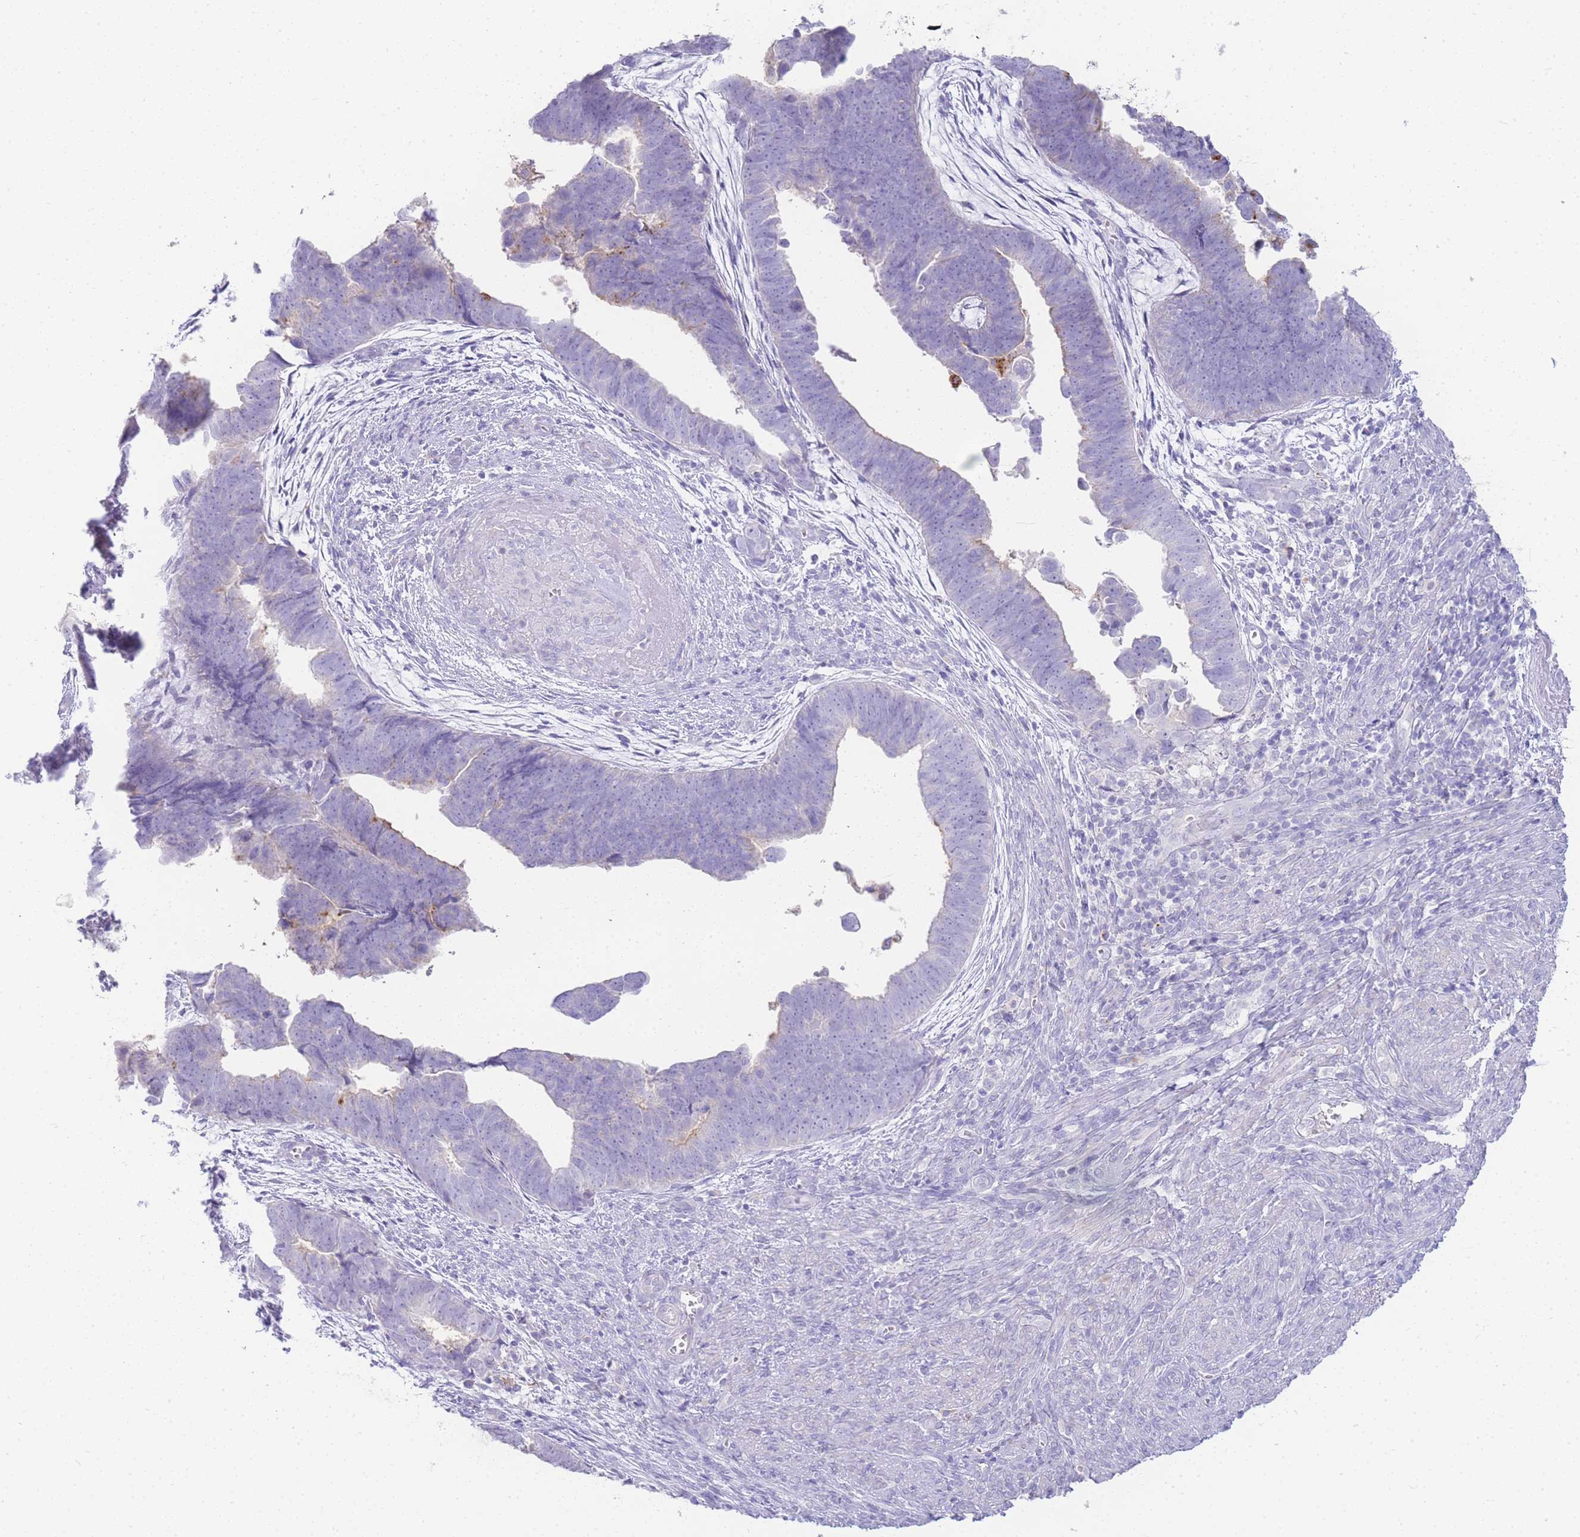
{"staining": {"intensity": "negative", "quantity": "none", "location": "none"}, "tissue": "endometrial cancer", "cell_type": "Tumor cells", "image_type": "cancer", "snomed": [{"axis": "morphology", "description": "Adenocarcinoma, NOS"}, {"axis": "topography", "description": "Endometrium"}], "caption": "Endometrial cancer (adenocarcinoma) stained for a protein using immunohistochemistry (IHC) displays no positivity tumor cells.", "gene": "DPP4", "patient": {"sex": "female", "age": 75}}